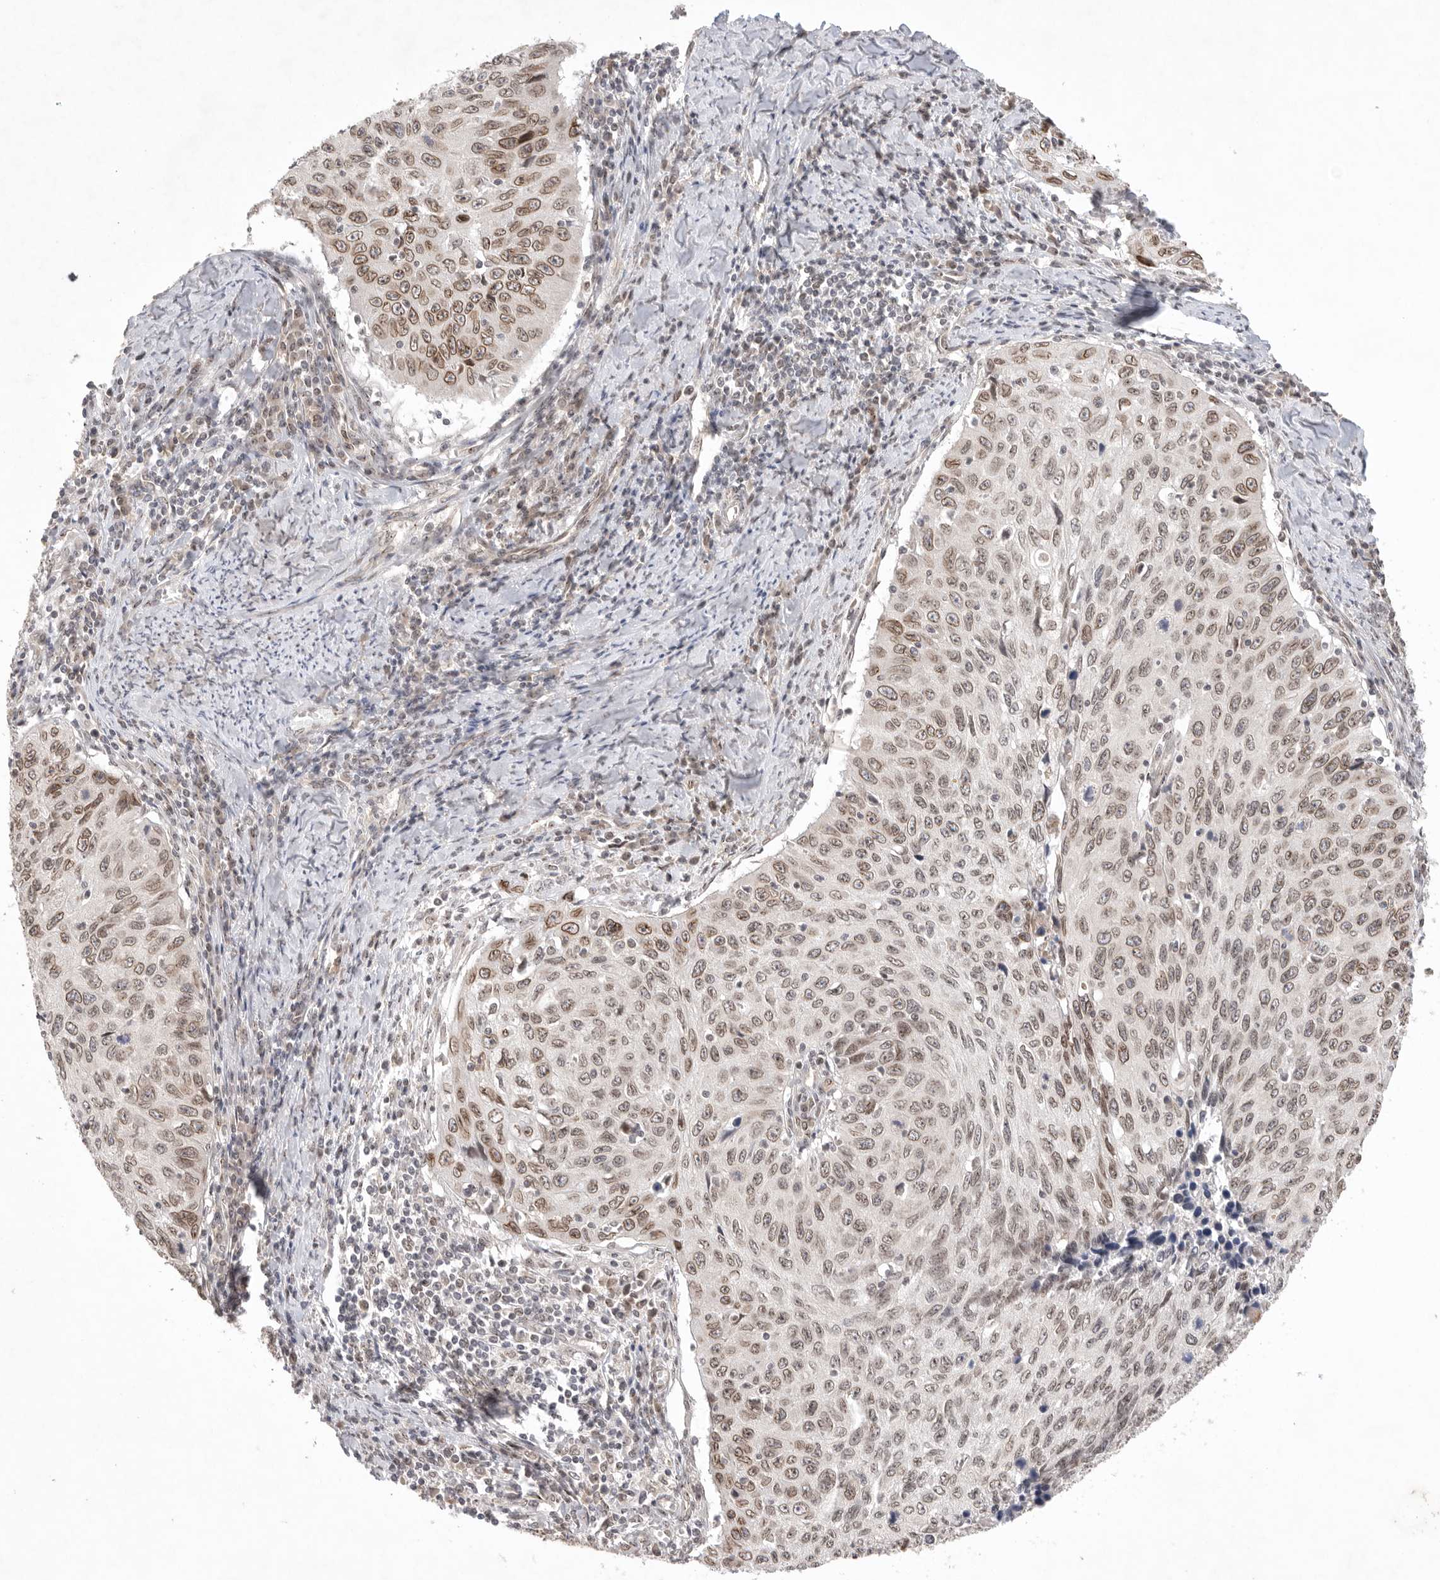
{"staining": {"intensity": "moderate", "quantity": "25%-75%", "location": "cytoplasmic/membranous,nuclear"}, "tissue": "cervical cancer", "cell_type": "Tumor cells", "image_type": "cancer", "snomed": [{"axis": "morphology", "description": "Squamous cell carcinoma, NOS"}, {"axis": "topography", "description": "Cervix"}], "caption": "Immunohistochemical staining of human squamous cell carcinoma (cervical) reveals medium levels of moderate cytoplasmic/membranous and nuclear protein staining in approximately 25%-75% of tumor cells.", "gene": "LEMD3", "patient": {"sex": "female", "age": 53}}